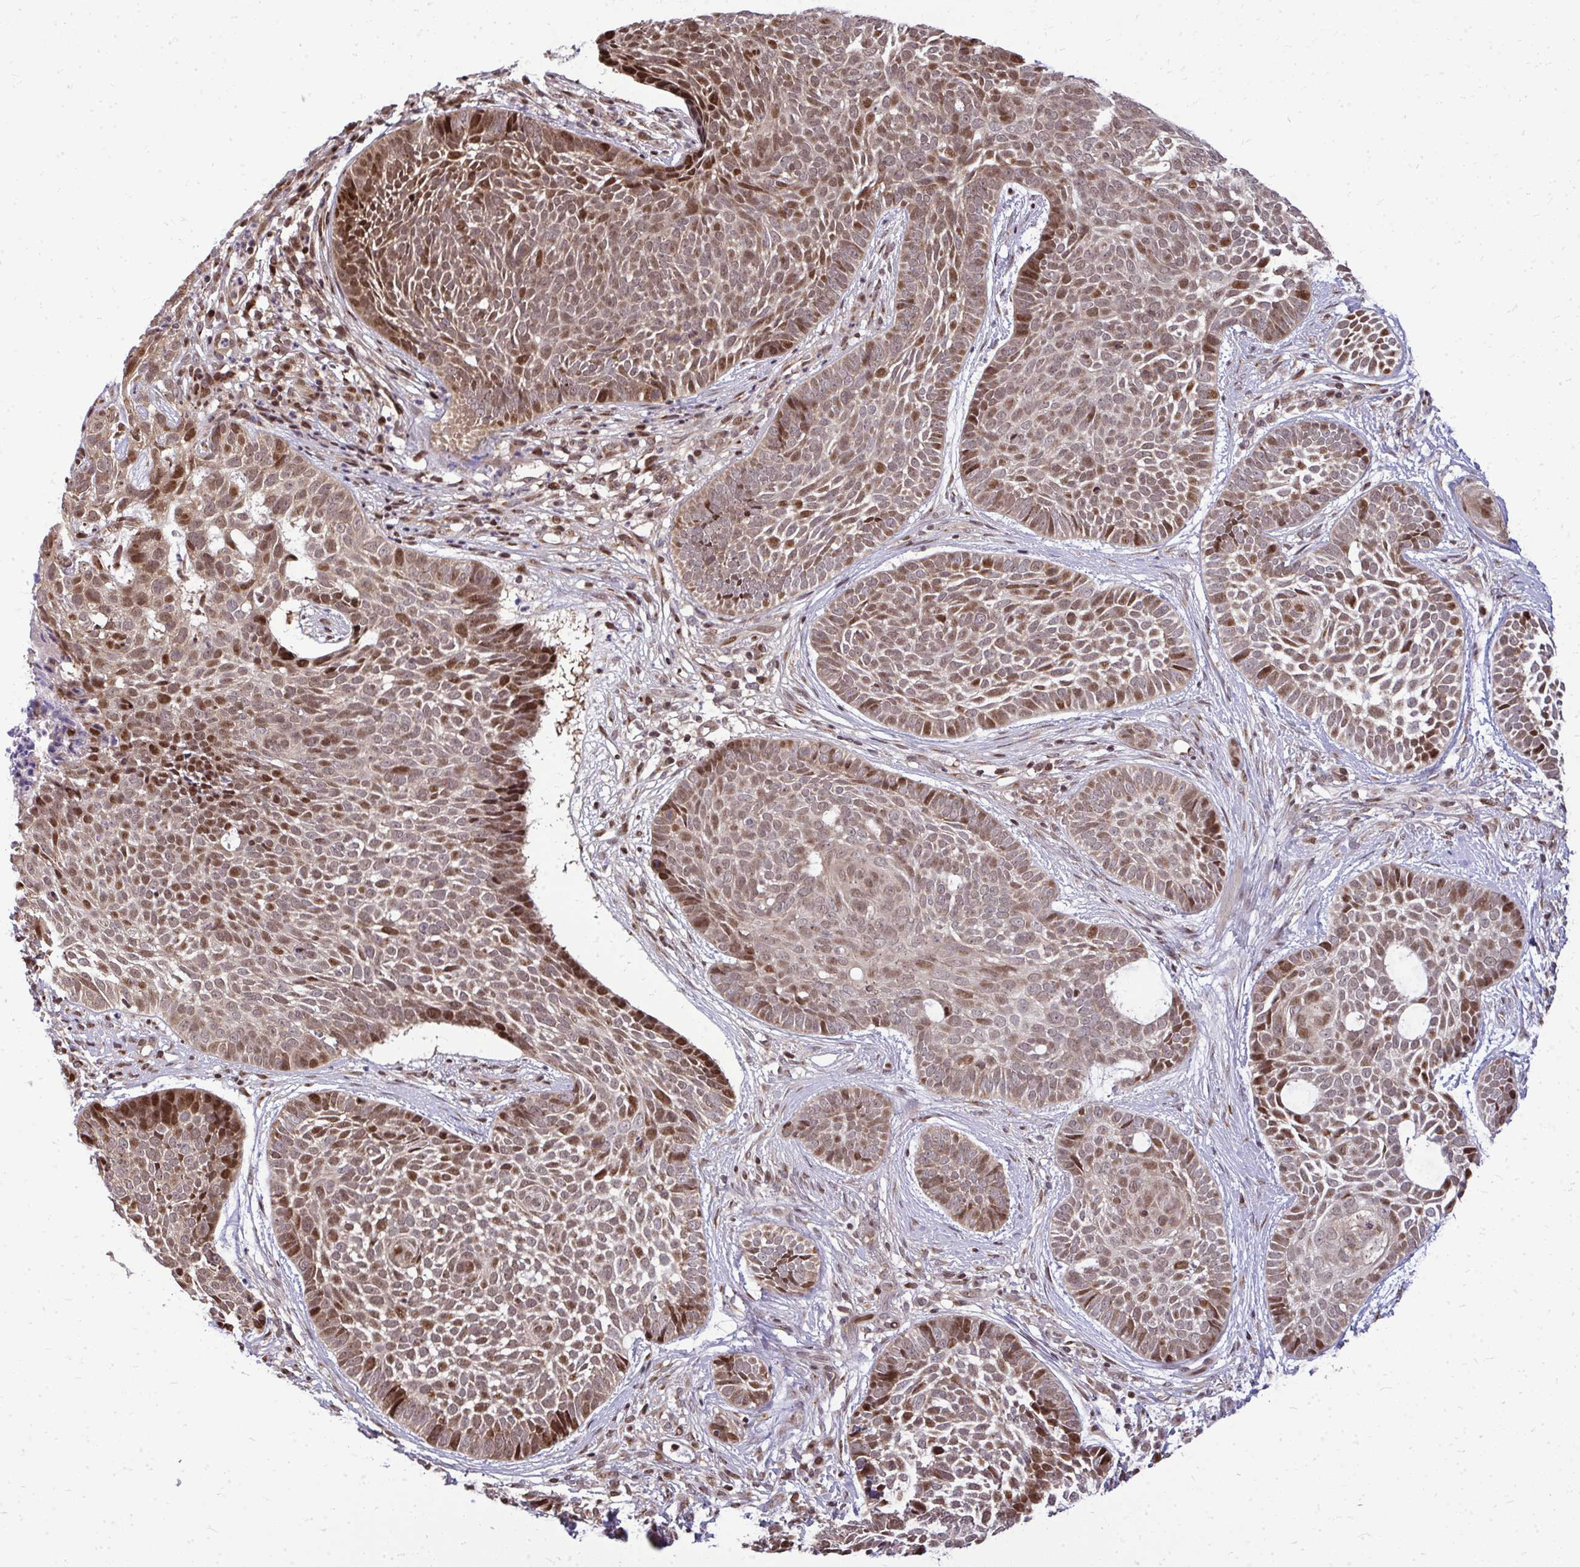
{"staining": {"intensity": "moderate", "quantity": ">75%", "location": "cytoplasmic/membranous,nuclear"}, "tissue": "skin cancer", "cell_type": "Tumor cells", "image_type": "cancer", "snomed": [{"axis": "morphology", "description": "Basal cell carcinoma"}, {"axis": "topography", "description": "Skin"}], "caption": "Skin cancer stained for a protein shows moderate cytoplasmic/membranous and nuclear positivity in tumor cells.", "gene": "PIGY", "patient": {"sex": "female", "age": 89}}